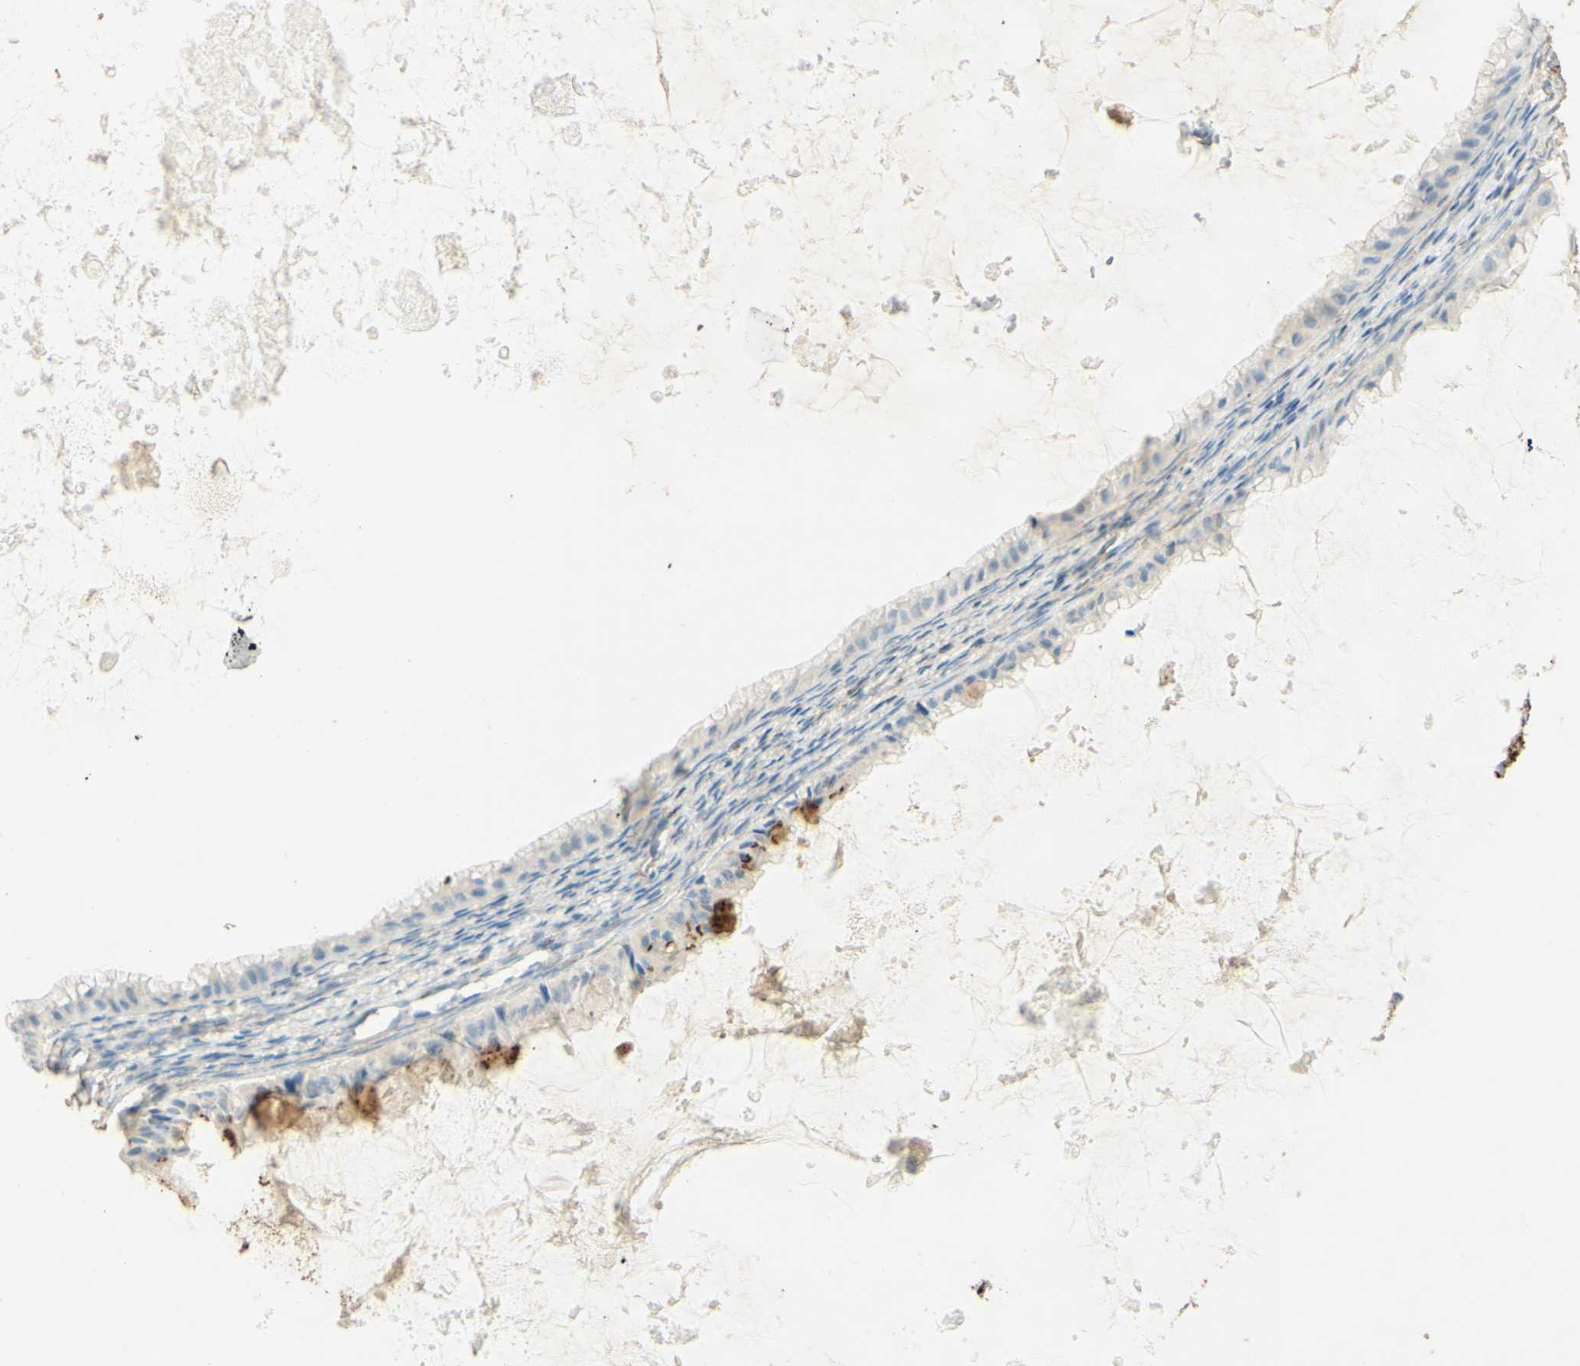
{"staining": {"intensity": "negative", "quantity": "none", "location": "none"}, "tissue": "ovarian cancer", "cell_type": "Tumor cells", "image_type": "cancer", "snomed": [{"axis": "morphology", "description": "Cystadenocarcinoma, mucinous, NOS"}, {"axis": "topography", "description": "Ovary"}], "caption": "Human ovarian cancer stained for a protein using immunohistochemistry (IHC) demonstrates no expression in tumor cells.", "gene": "TNN", "patient": {"sex": "female", "age": 61}}